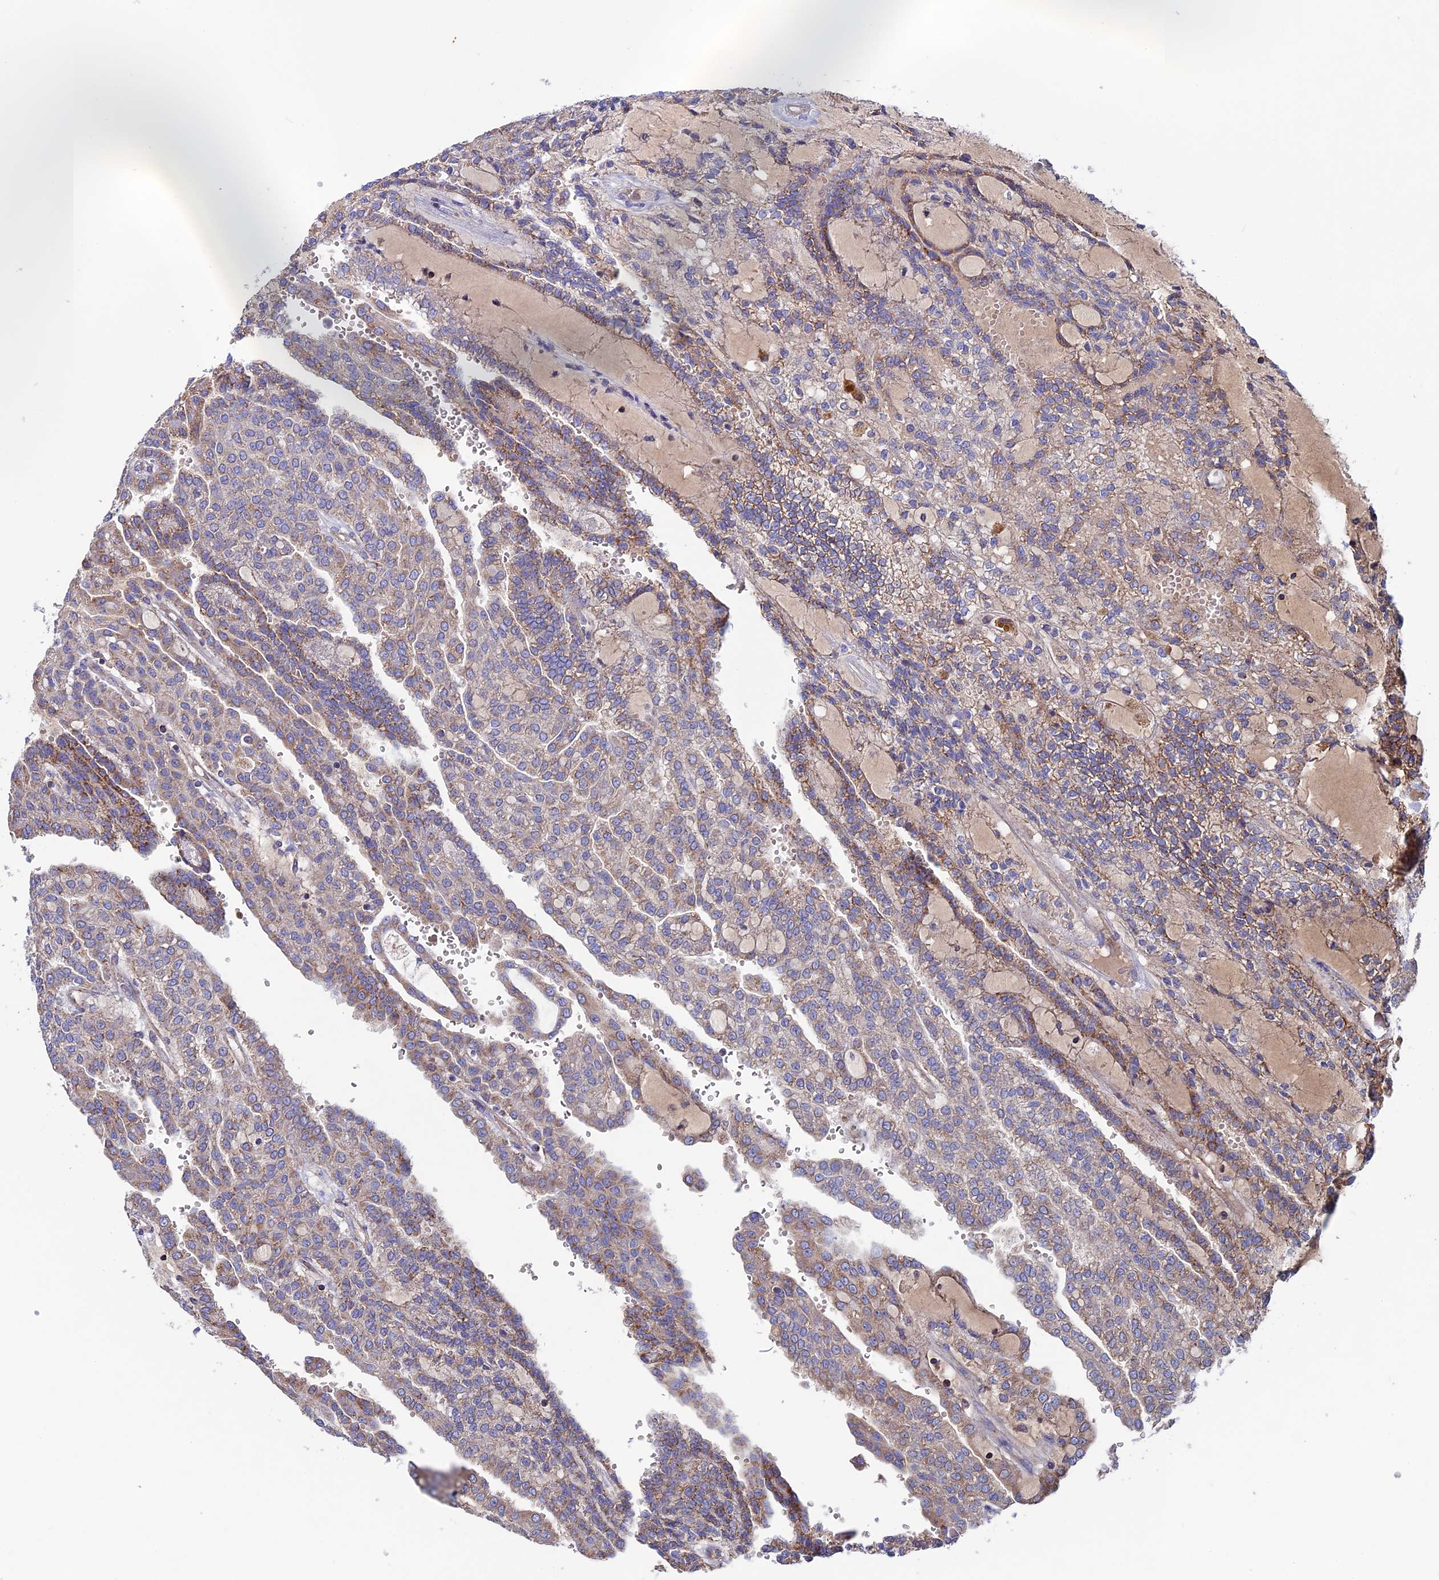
{"staining": {"intensity": "moderate", "quantity": "<25%", "location": "cytoplasmic/membranous"}, "tissue": "renal cancer", "cell_type": "Tumor cells", "image_type": "cancer", "snomed": [{"axis": "morphology", "description": "Adenocarcinoma, NOS"}, {"axis": "topography", "description": "Kidney"}], "caption": "High-magnification brightfield microscopy of renal cancer stained with DAB (brown) and counterstained with hematoxylin (blue). tumor cells exhibit moderate cytoplasmic/membranous positivity is appreciated in about<25% of cells. The staining was performed using DAB, with brown indicating positive protein expression. Nuclei are stained blue with hematoxylin.", "gene": "SLC15A5", "patient": {"sex": "male", "age": 63}}